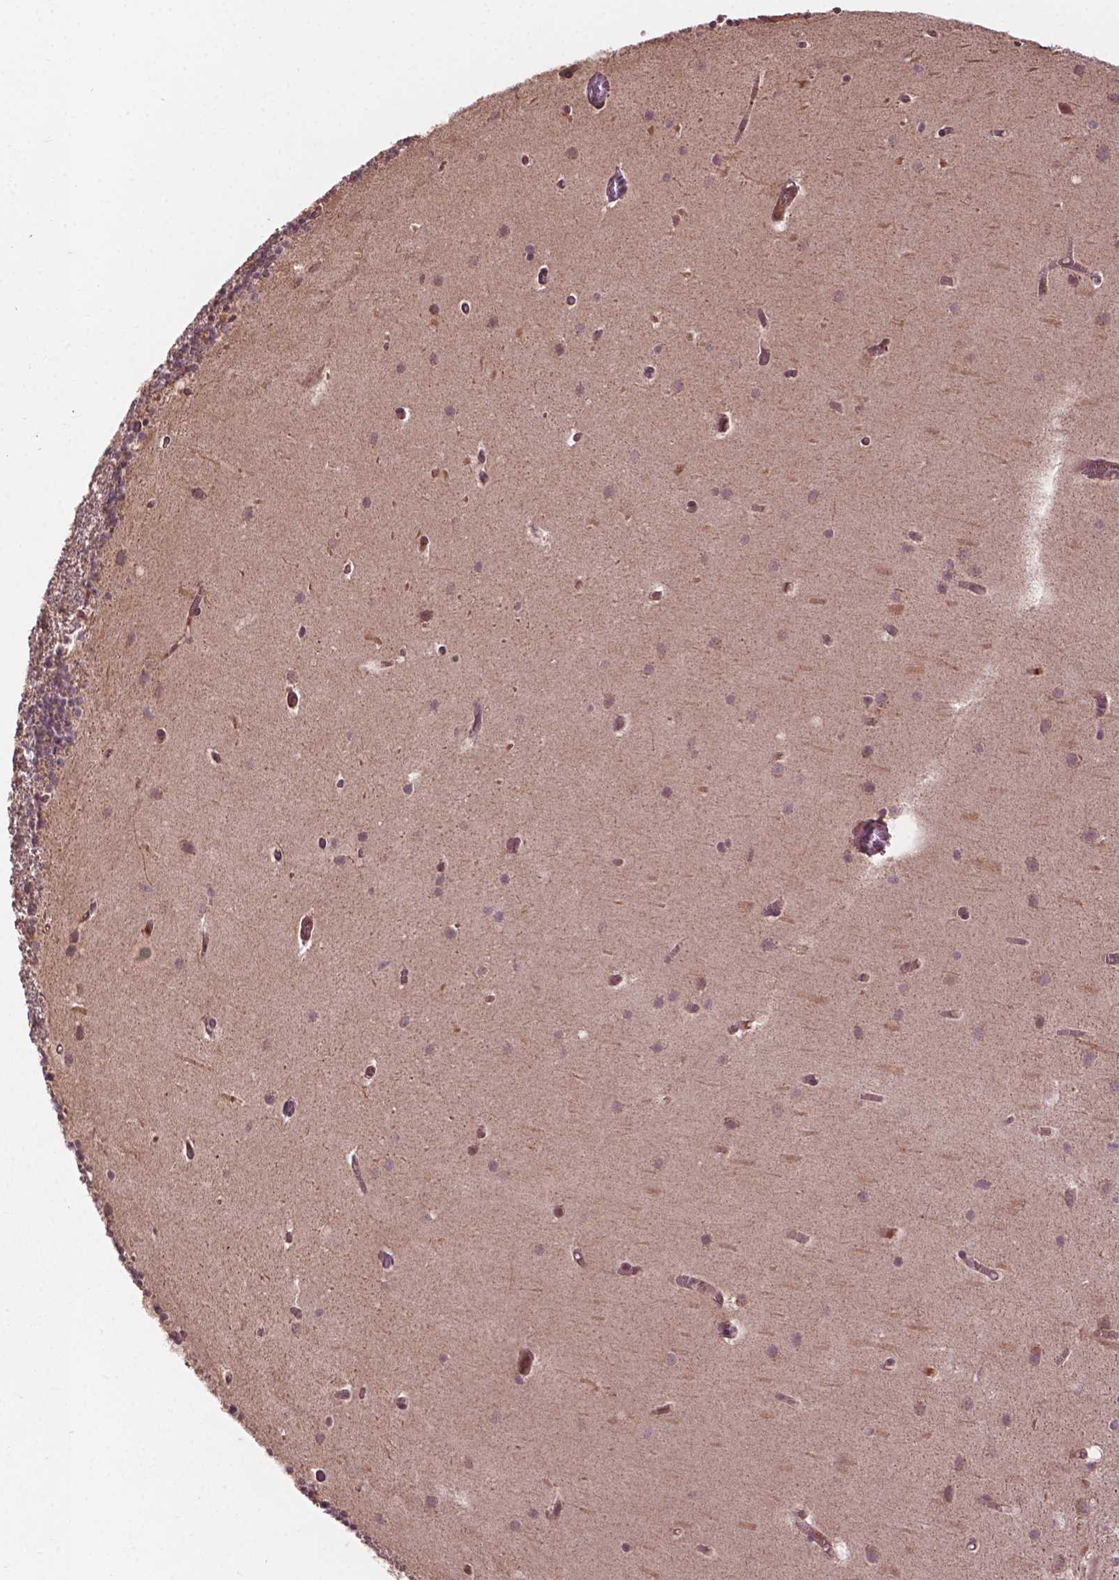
{"staining": {"intensity": "weak", "quantity": "25%-75%", "location": "cytoplasmic/membranous"}, "tissue": "cerebellum", "cell_type": "Cells in granular layer", "image_type": "normal", "snomed": [{"axis": "morphology", "description": "Normal tissue, NOS"}, {"axis": "topography", "description": "Cerebellum"}], "caption": "DAB (3,3'-diaminobenzidine) immunohistochemical staining of benign cerebellum displays weak cytoplasmic/membranous protein expression in approximately 25%-75% of cells in granular layer.", "gene": "CDC42BPA", "patient": {"sex": "male", "age": 70}}